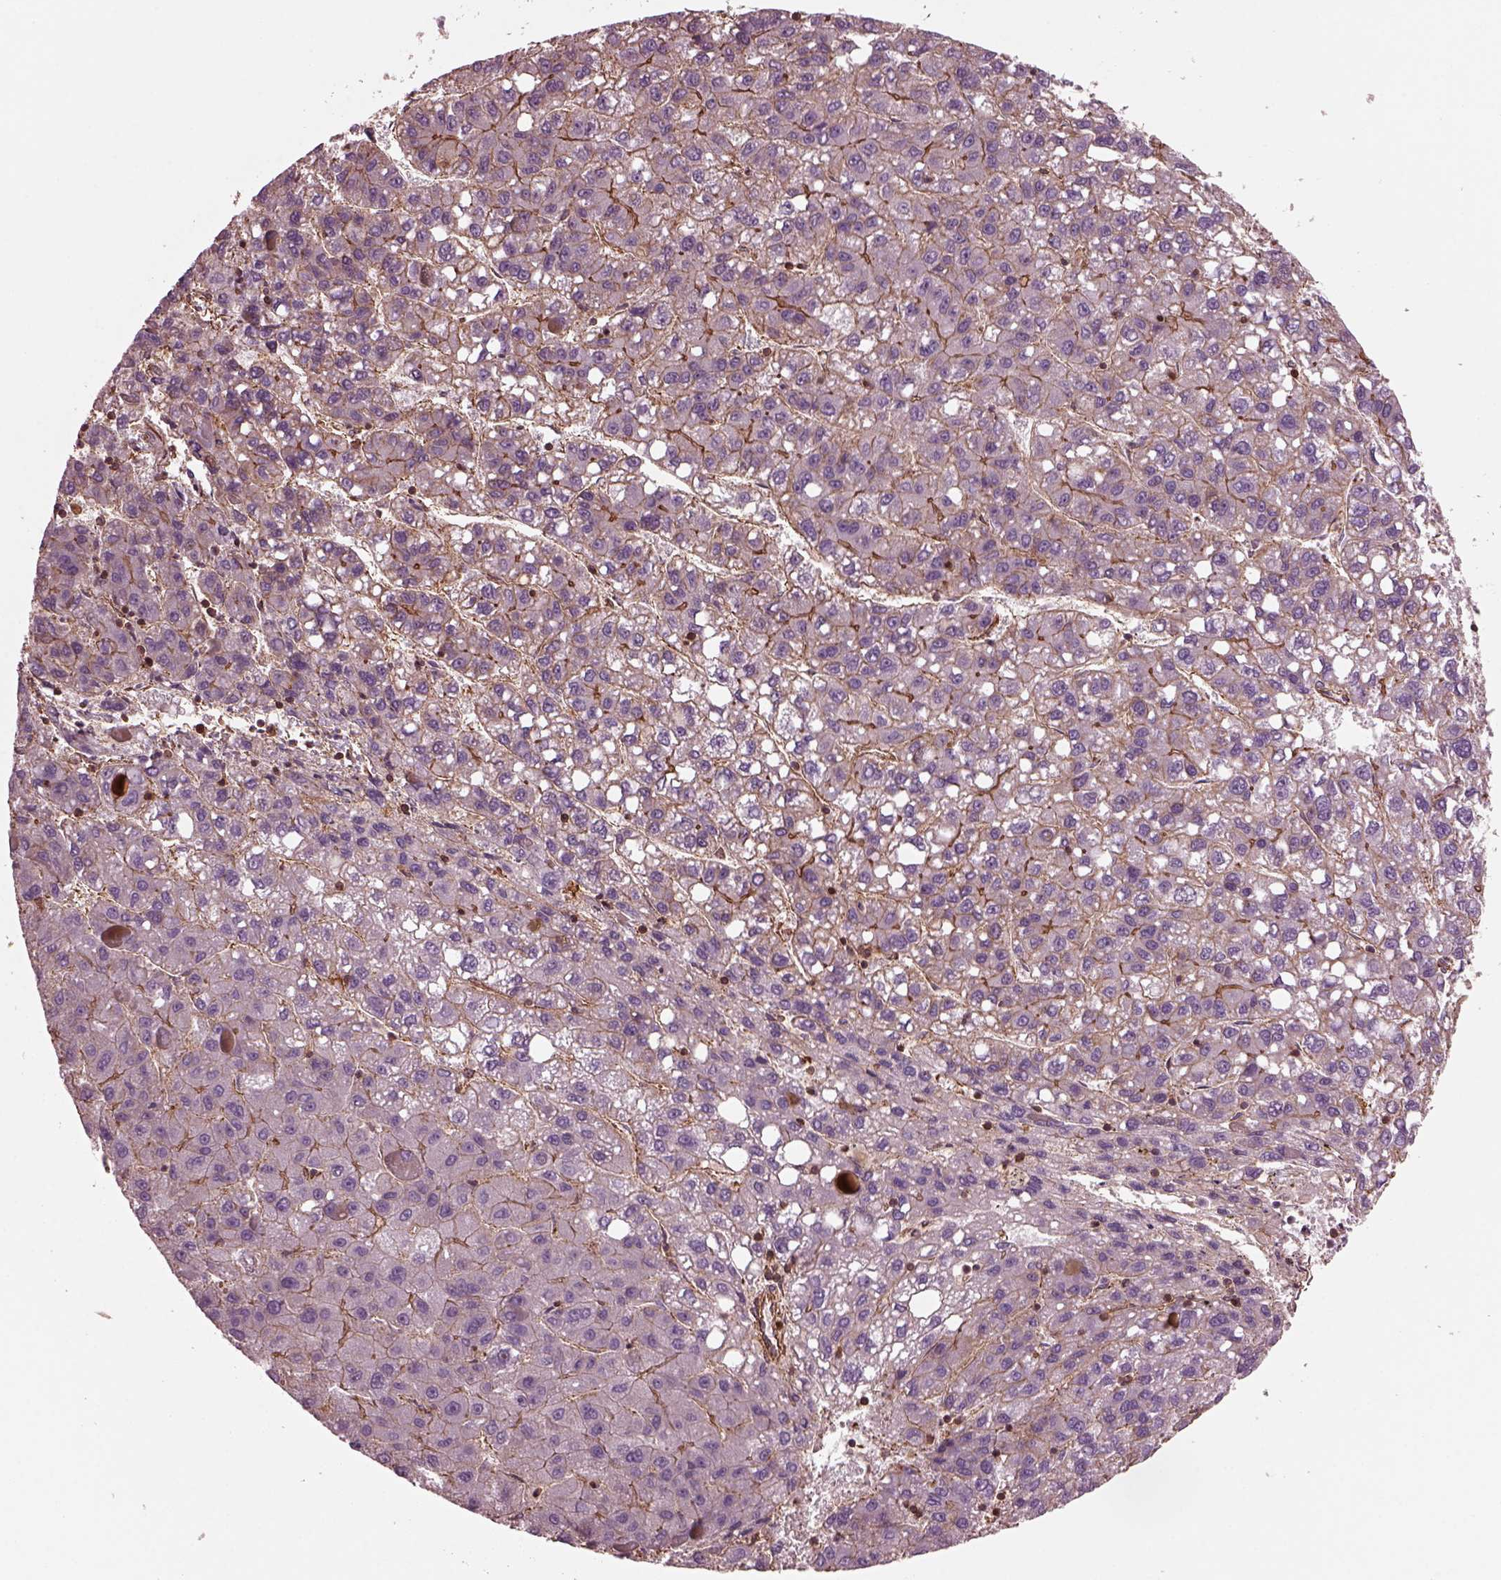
{"staining": {"intensity": "moderate", "quantity": "25%-75%", "location": "cytoplasmic/membranous"}, "tissue": "liver cancer", "cell_type": "Tumor cells", "image_type": "cancer", "snomed": [{"axis": "morphology", "description": "Carcinoma, Hepatocellular, NOS"}, {"axis": "topography", "description": "Liver"}], "caption": "Immunohistochemical staining of liver cancer (hepatocellular carcinoma) displays medium levels of moderate cytoplasmic/membranous protein staining in about 25%-75% of tumor cells. The staining is performed using DAB brown chromogen to label protein expression. The nuclei are counter-stained blue using hematoxylin.", "gene": "MYL6", "patient": {"sex": "female", "age": 82}}